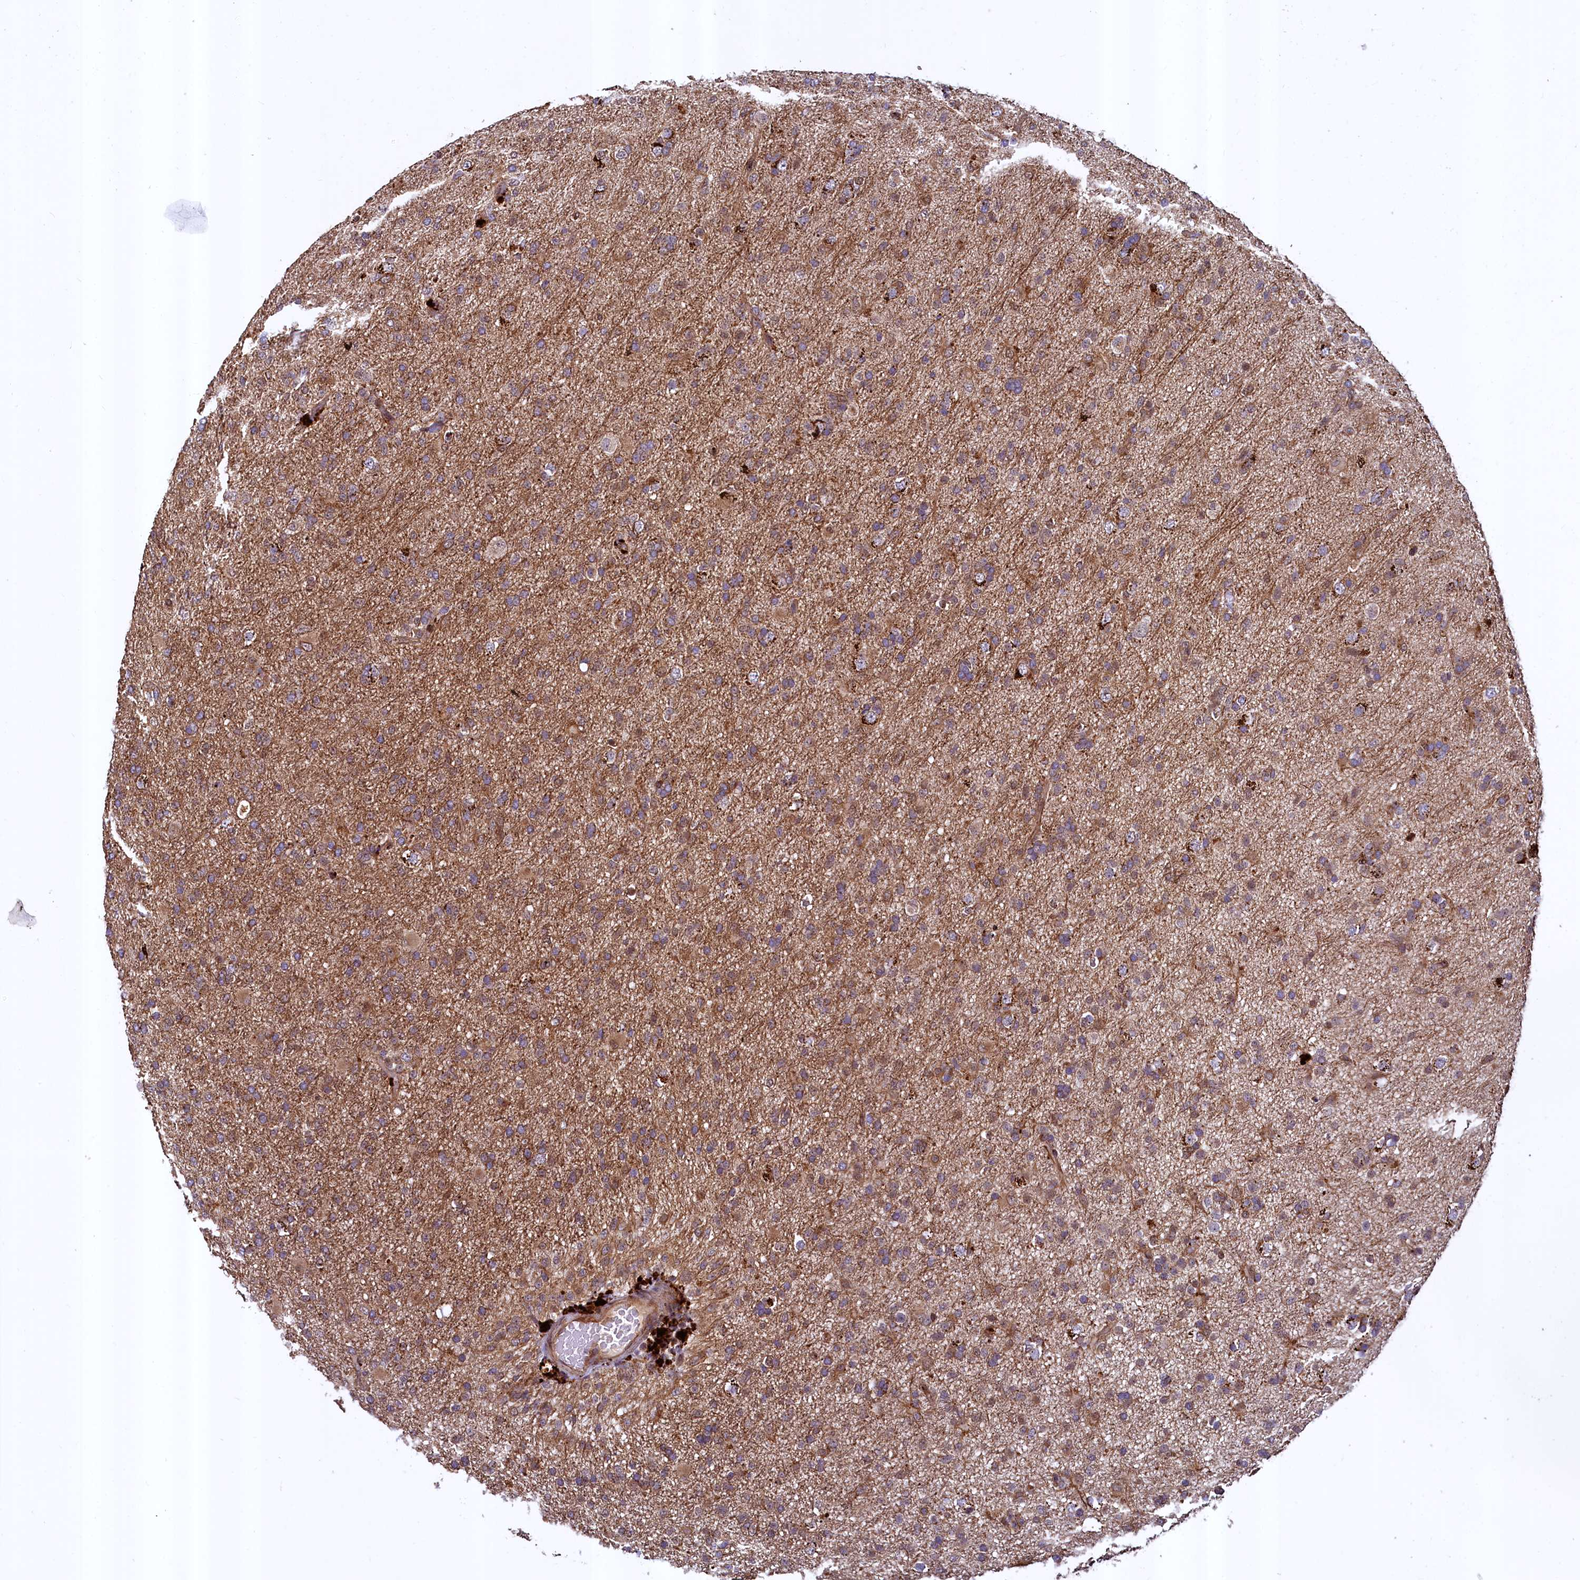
{"staining": {"intensity": "moderate", "quantity": ">75%", "location": "cytoplasmic/membranous"}, "tissue": "glioma", "cell_type": "Tumor cells", "image_type": "cancer", "snomed": [{"axis": "morphology", "description": "Glioma, malignant, Low grade"}, {"axis": "topography", "description": "Brain"}], "caption": "Immunohistochemical staining of human malignant glioma (low-grade) displays medium levels of moderate cytoplasmic/membranous protein positivity in approximately >75% of tumor cells.", "gene": "ZNF577", "patient": {"sex": "male", "age": 65}}